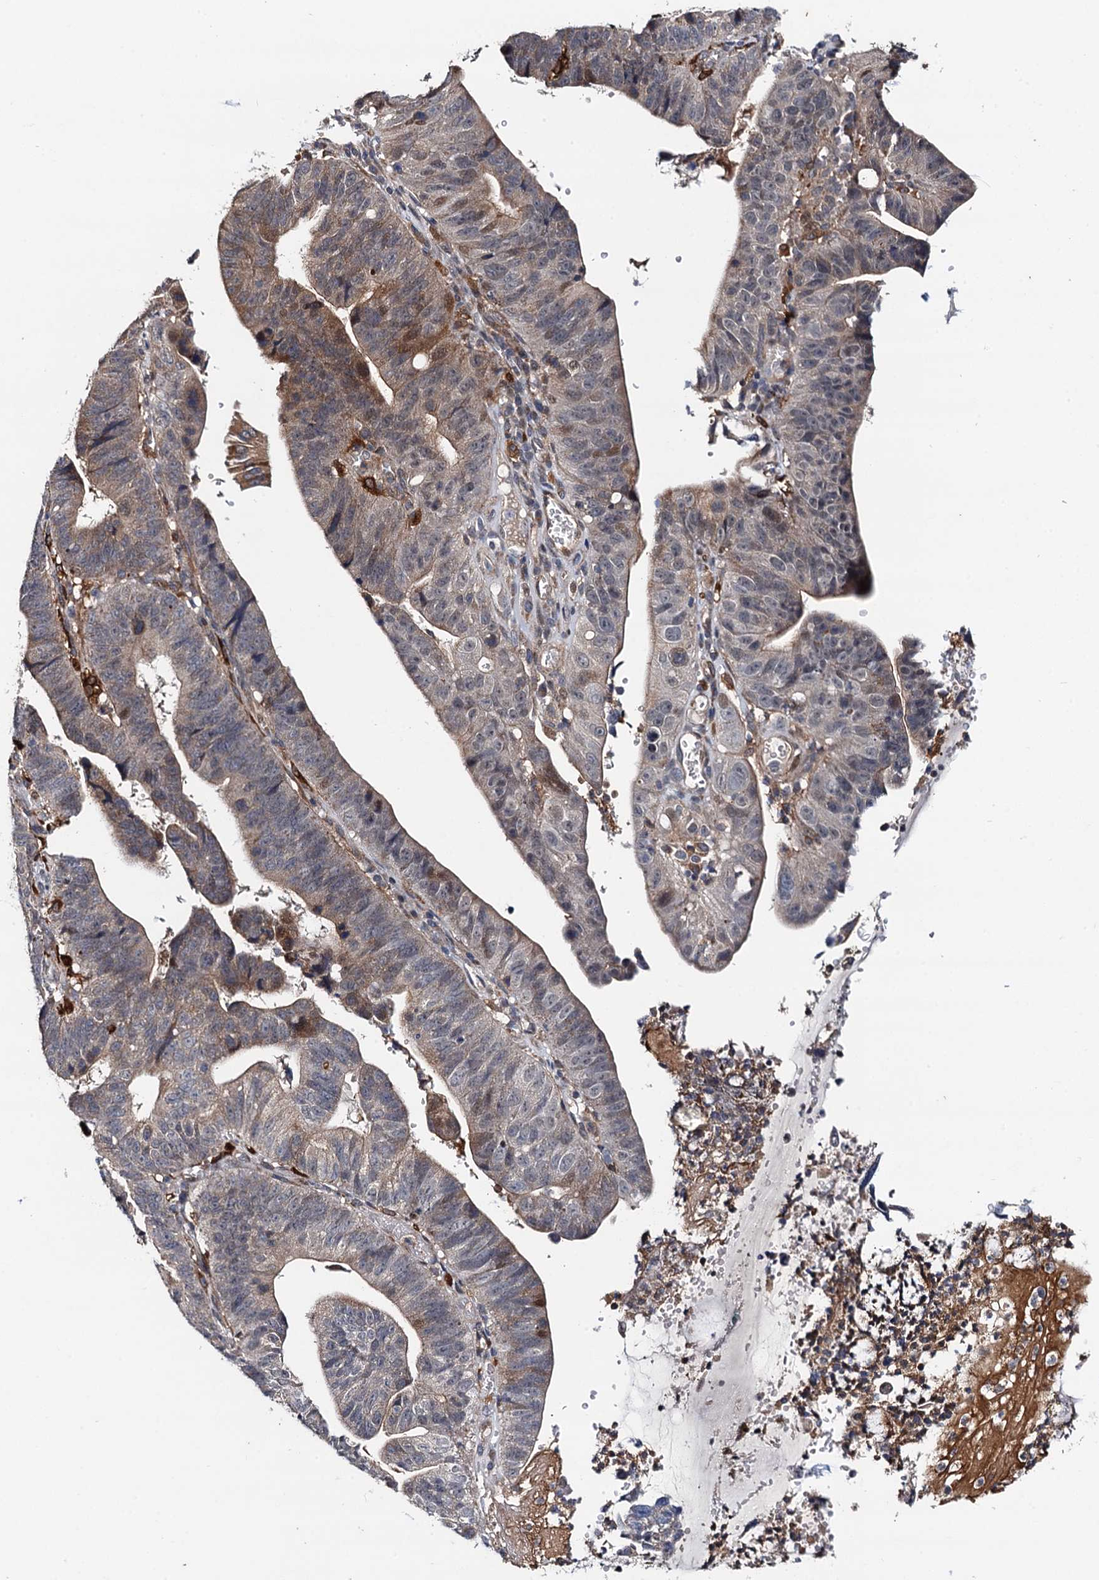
{"staining": {"intensity": "moderate", "quantity": "25%-75%", "location": "cytoplasmic/membranous"}, "tissue": "stomach cancer", "cell_type": "Tumor cells", "image_type": "cancer", "snomed": [{"axis": "morphology", "description": "Adenocarcinoma, NOS"}, {"axis": "topography", "description": "Stomach"}], "caption": "Immunohistochemistry (IHC) (DAB) staining of stomach adenocarcinoma exhibits moderate cytoplasmic/membranous protein positivity in approximately 25%-75% of tumor cells.", "gene": "NLRP10", "patient": {"sex": "male", "age": 59}}